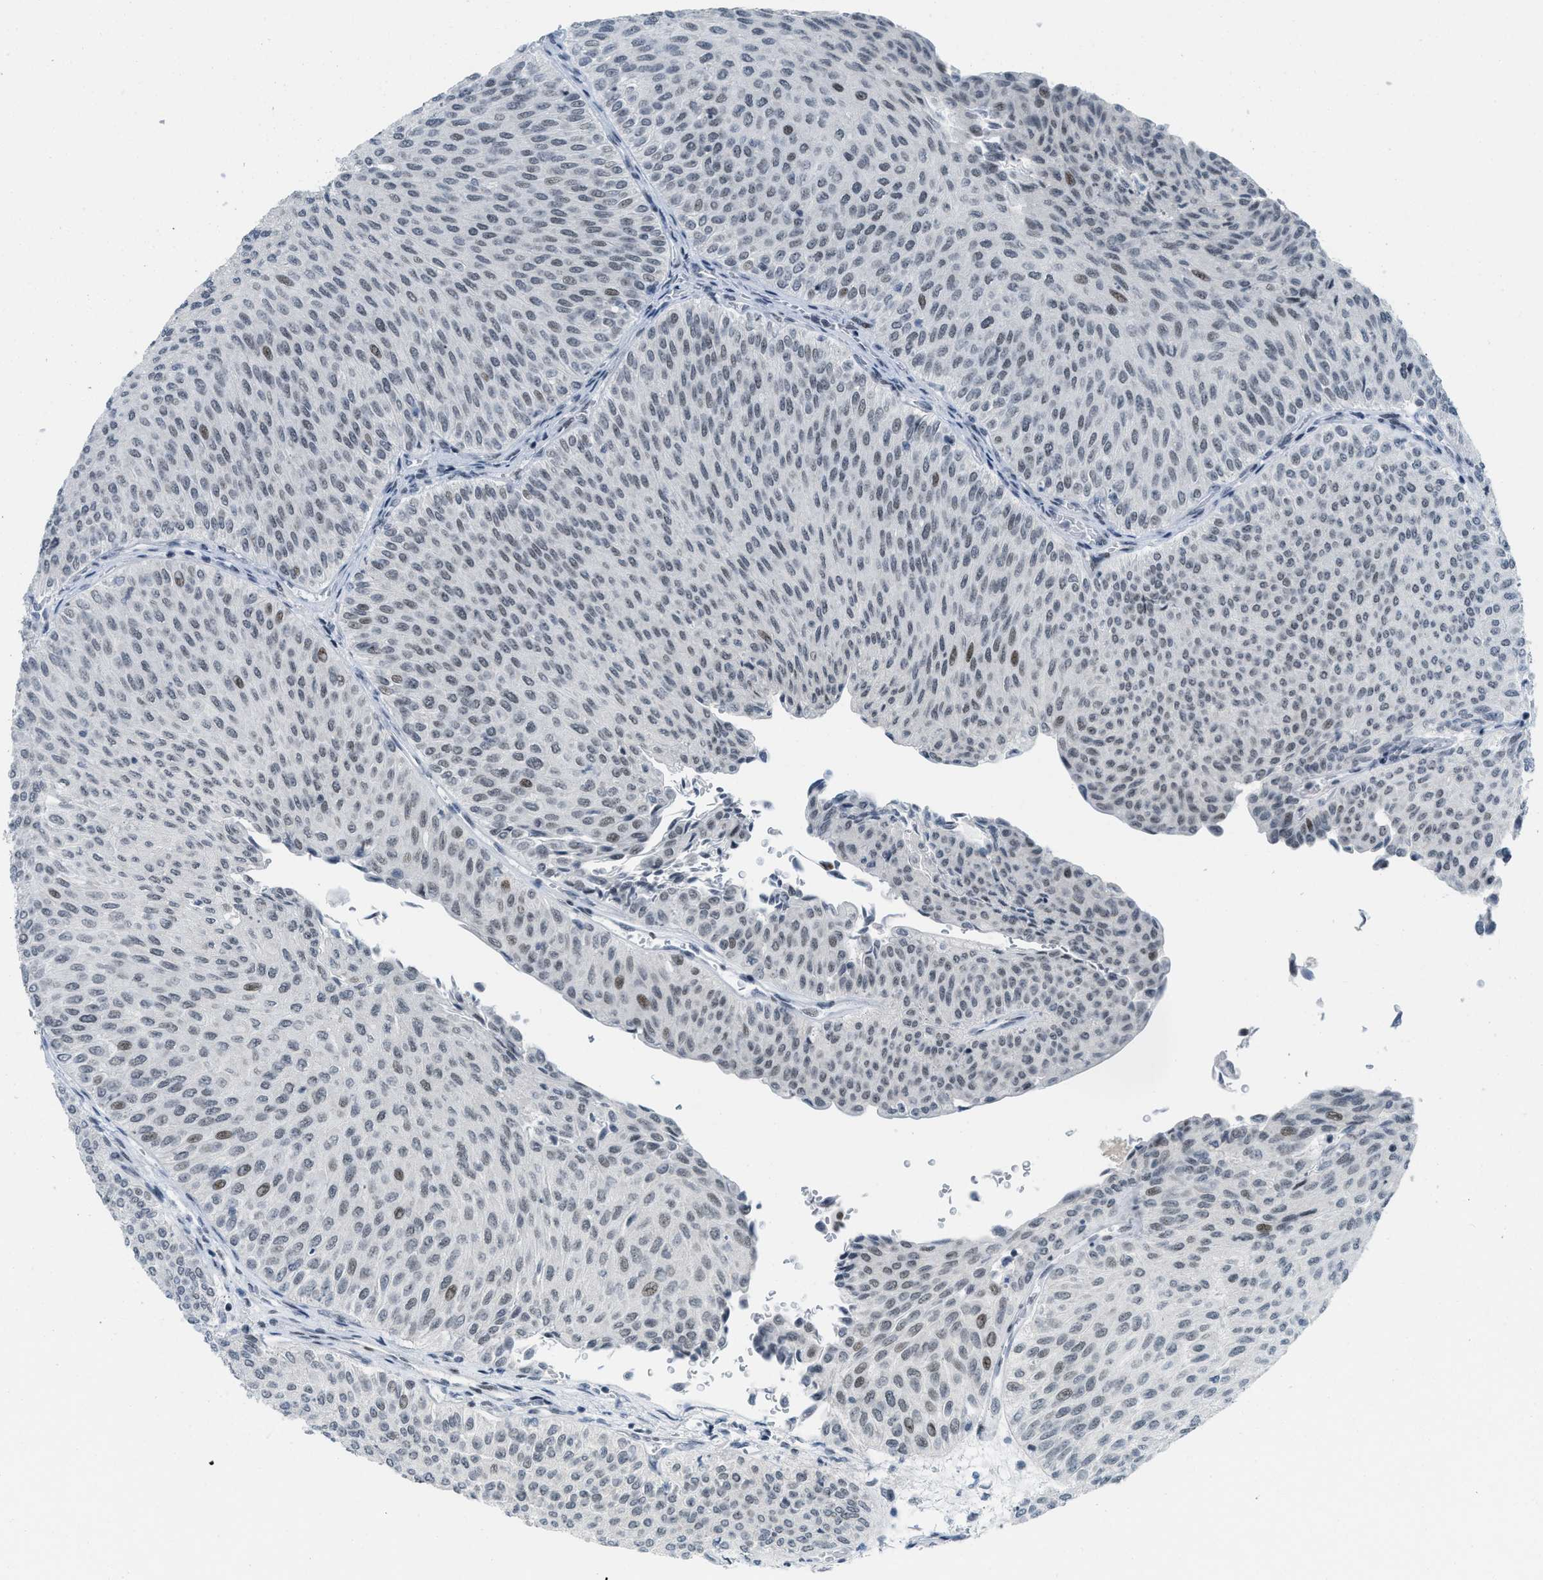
{"staining": {"intensity": "moderate", "quantity": "25%-75%", "location": "nuclear"}, "tissue": "urothelial cancer", "cell_type": "Tumor cells", "image_type": "cancer", "snomed": [{"axis": "morphology", "description": "Urothelial carcinoma, Low grade"}, {"axis": "topography", "description": "Urinary bladder"}], "caption": "Immunohistochemistry (DAB) staining of human low-grade urothelial carcinoma shows moderate nuclear protein expression in about 25%-75% of tumor cells.", "gene": "PBX1", "patient": {"sex": "male", "age": 78}}